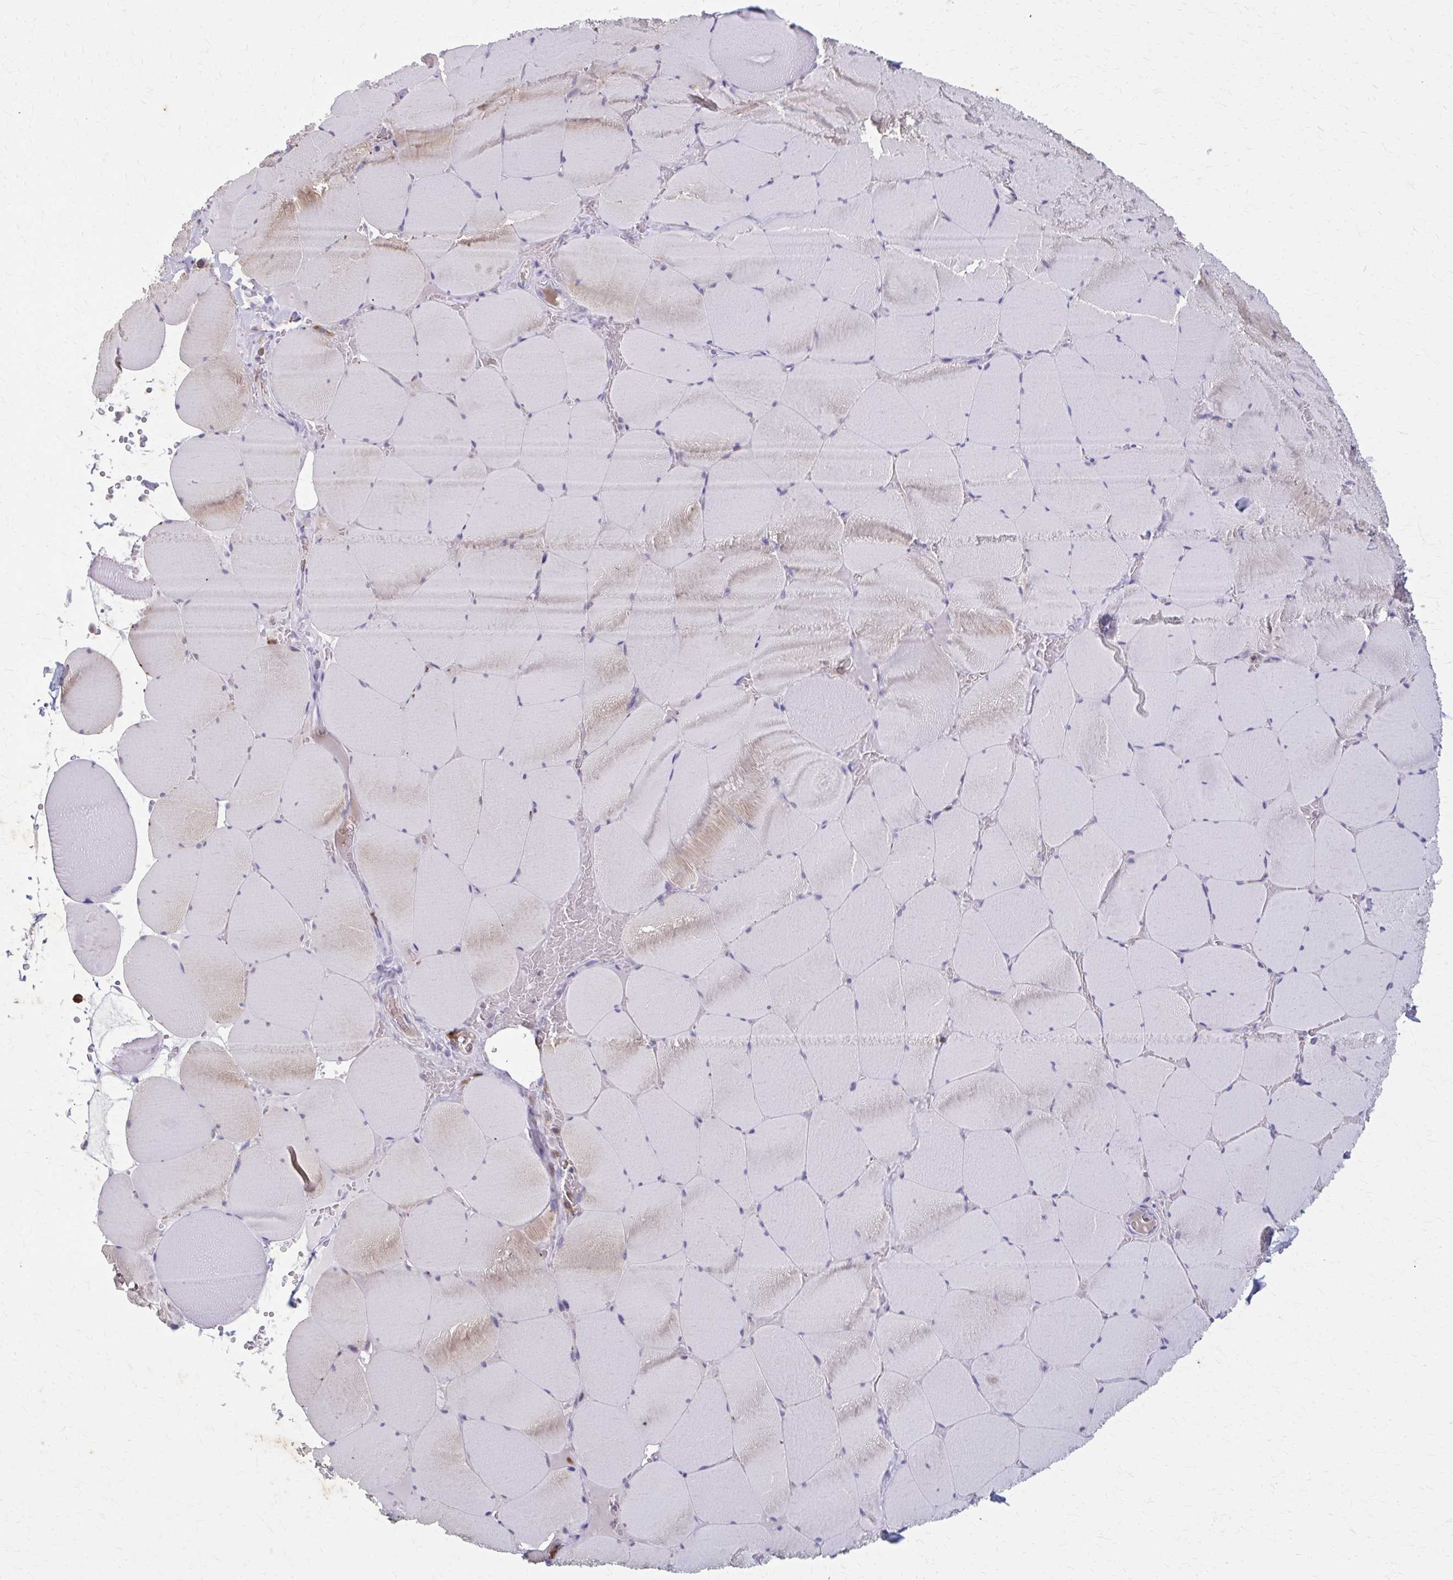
{"staining": {"intensity": "weak", "quantity": "<25%", "location": "cytoplasmic/membranous"}, "tissue": "skeletal muscle", "cell_type": "Myocytes", "image_type": "normal", "snomed": [{"axis": "morphology", "description": "Normal tissue, NOS"}, {"axis": "topography", "description": "Skeletal muscle"}, {"axis": "topography", "description": "Head-Neck"}], "caption": "This is a micrograph of immunohistochemistry staining of benign skeletal muscle, which shows no staining in myocytes.", "gene": "CARD9", "patient": {"sex": "male", "age": 66}}